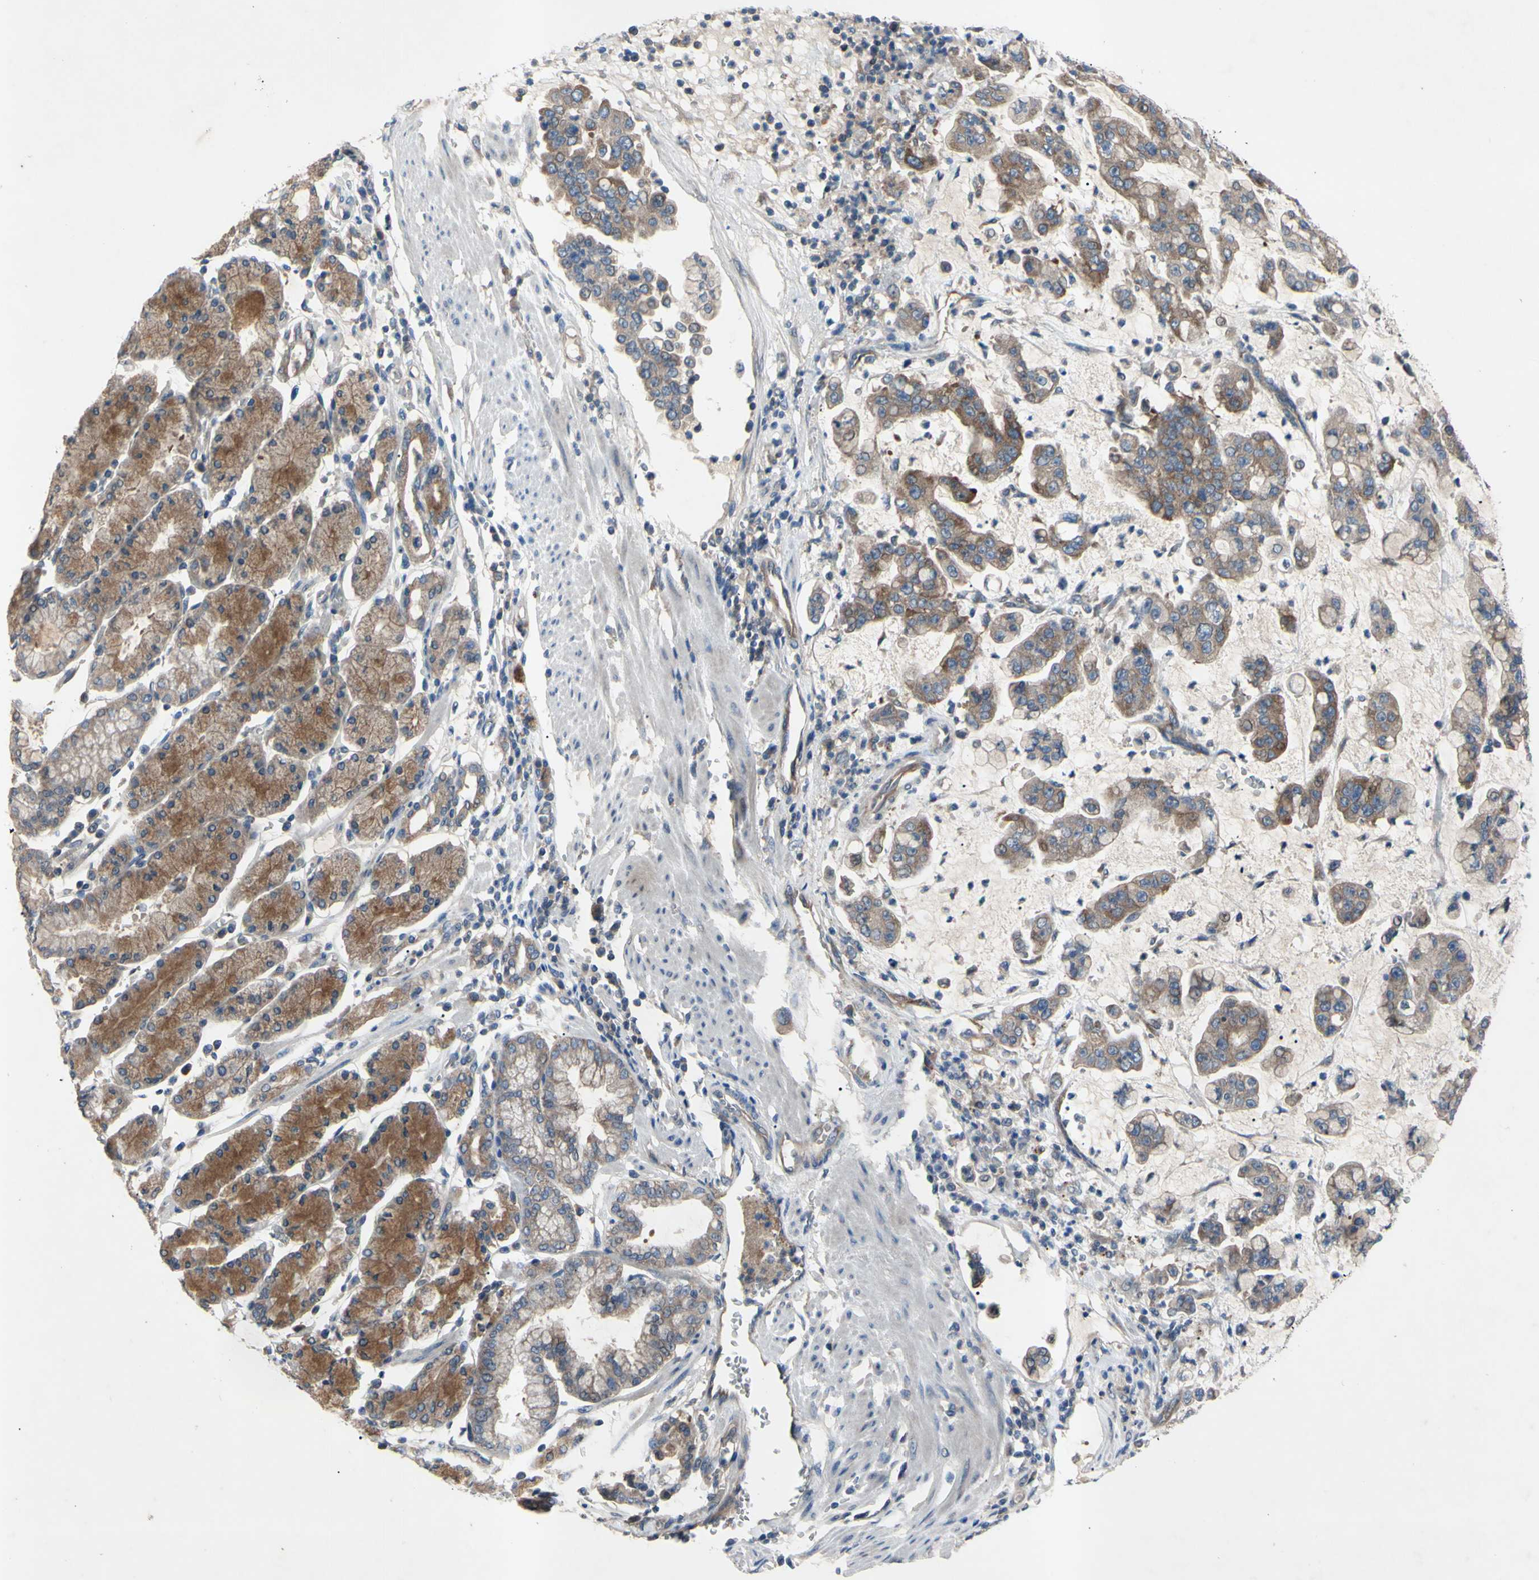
{"staining": {"intensity": "moderate", "quantity": "25%-75%", "location": "cytoplasmic/membranous"}, "tissue": "stomach cancer", "cell_type": "Tumor cells", "image_type": "cancer", "snomed": [{"axis": "morphology", "description": "Normal tissue, NOS"}, {"axis": "morphology", "description": "Adenocarcinoma, NOS"}, {"axis": "topography", "description": "Stomach, upper"}, {"axis": "topography", "description": "Stomach"}], "caption": "Protein analysis of adenocarcinoma (stomach) tissue reveals moderate cytoplasmic/membranous staining in approximately 25%-75% of tumor cells.", "gene": "HILPDA", "patient": {"sex": "male", "age": 76}}